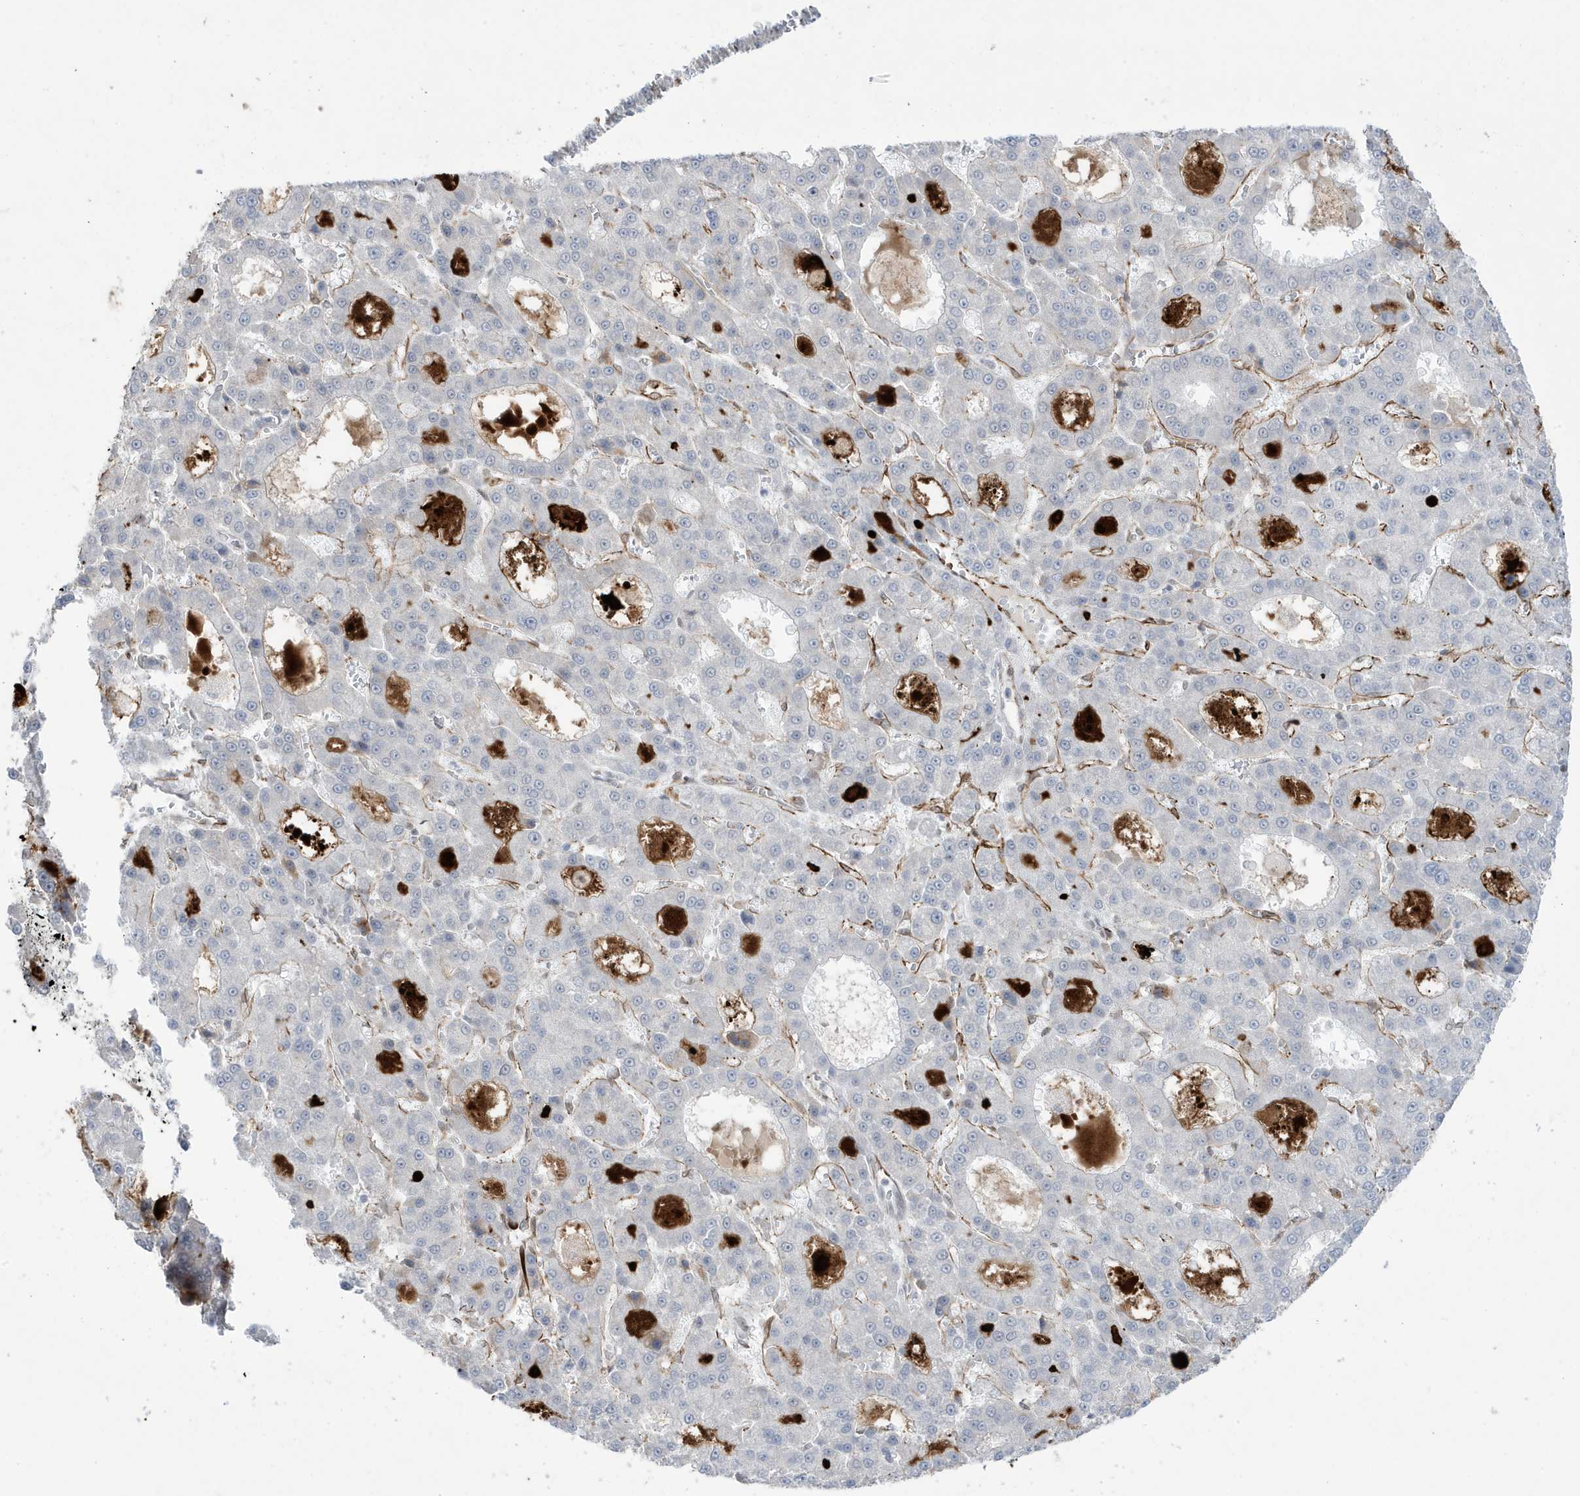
{"staining": {"intensity": "negative", "quantity": "none", "location": "none"}, "tissue": "liver cancer", "cell_type": "Tumor cells", "image_type": "cancer", "snomed": [{"axis": "morphology", "description": "Carcinoma, Hepatocellular, NOS"}, {"axis": "topography", "description": "Liver"}], "caption": "An image of human hepatocellular carcinoma (liver) is negative for staining in tumor cells.", "gene": "ADAMTSL3", "patient": {"sex": "male", "age": 70}}